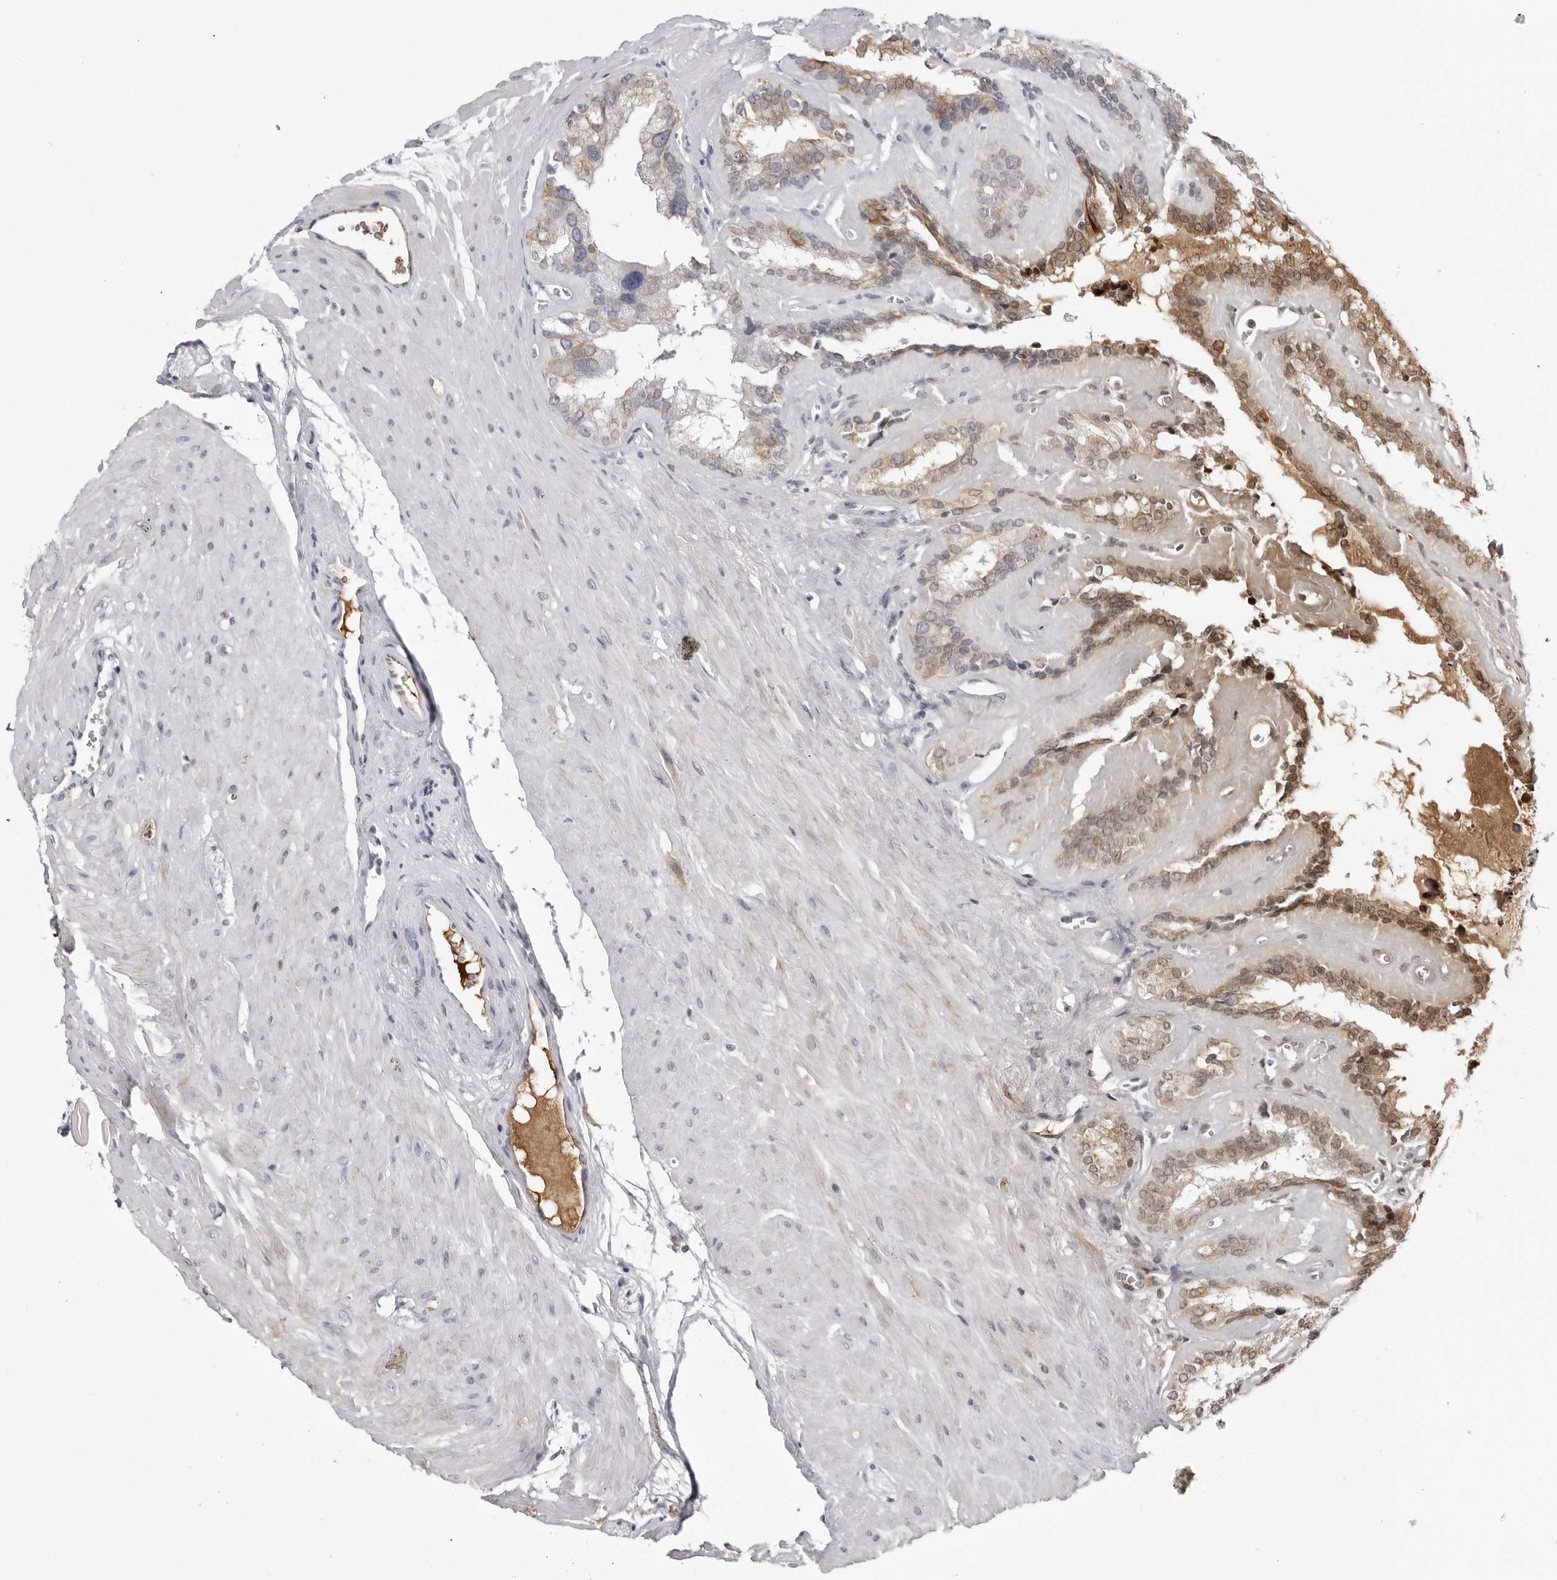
{"staining": {"intensity": "moderate", "quantity": ">75%", "location": "cytoplasmic/membranous"}, "tissue": "seminal vesicle", "cell_type": "Glandular cells", "image_type": "normal", "snomed": [{"axis": "morphology", "description": "Normal tissue, NOS"}, {"axis": "topography", "description": "Prostate"}, {"axis": "topography", "description": "Seminal veicle"}], "caption": "Immunohistochemical staining of benign seminal vesicle shows >75% levels of moderate cytoplasmic/membranous protein expression in approximately >75% of glandular cells. The staining is performed using DAB (3,3'-diaminobenzidine) brown chromogen to label protein expression. The nuclei are counter-stained blue using hematoxylin.", "gene": "SERPINF2", "patient": {"sex": "male", "age": 59}}